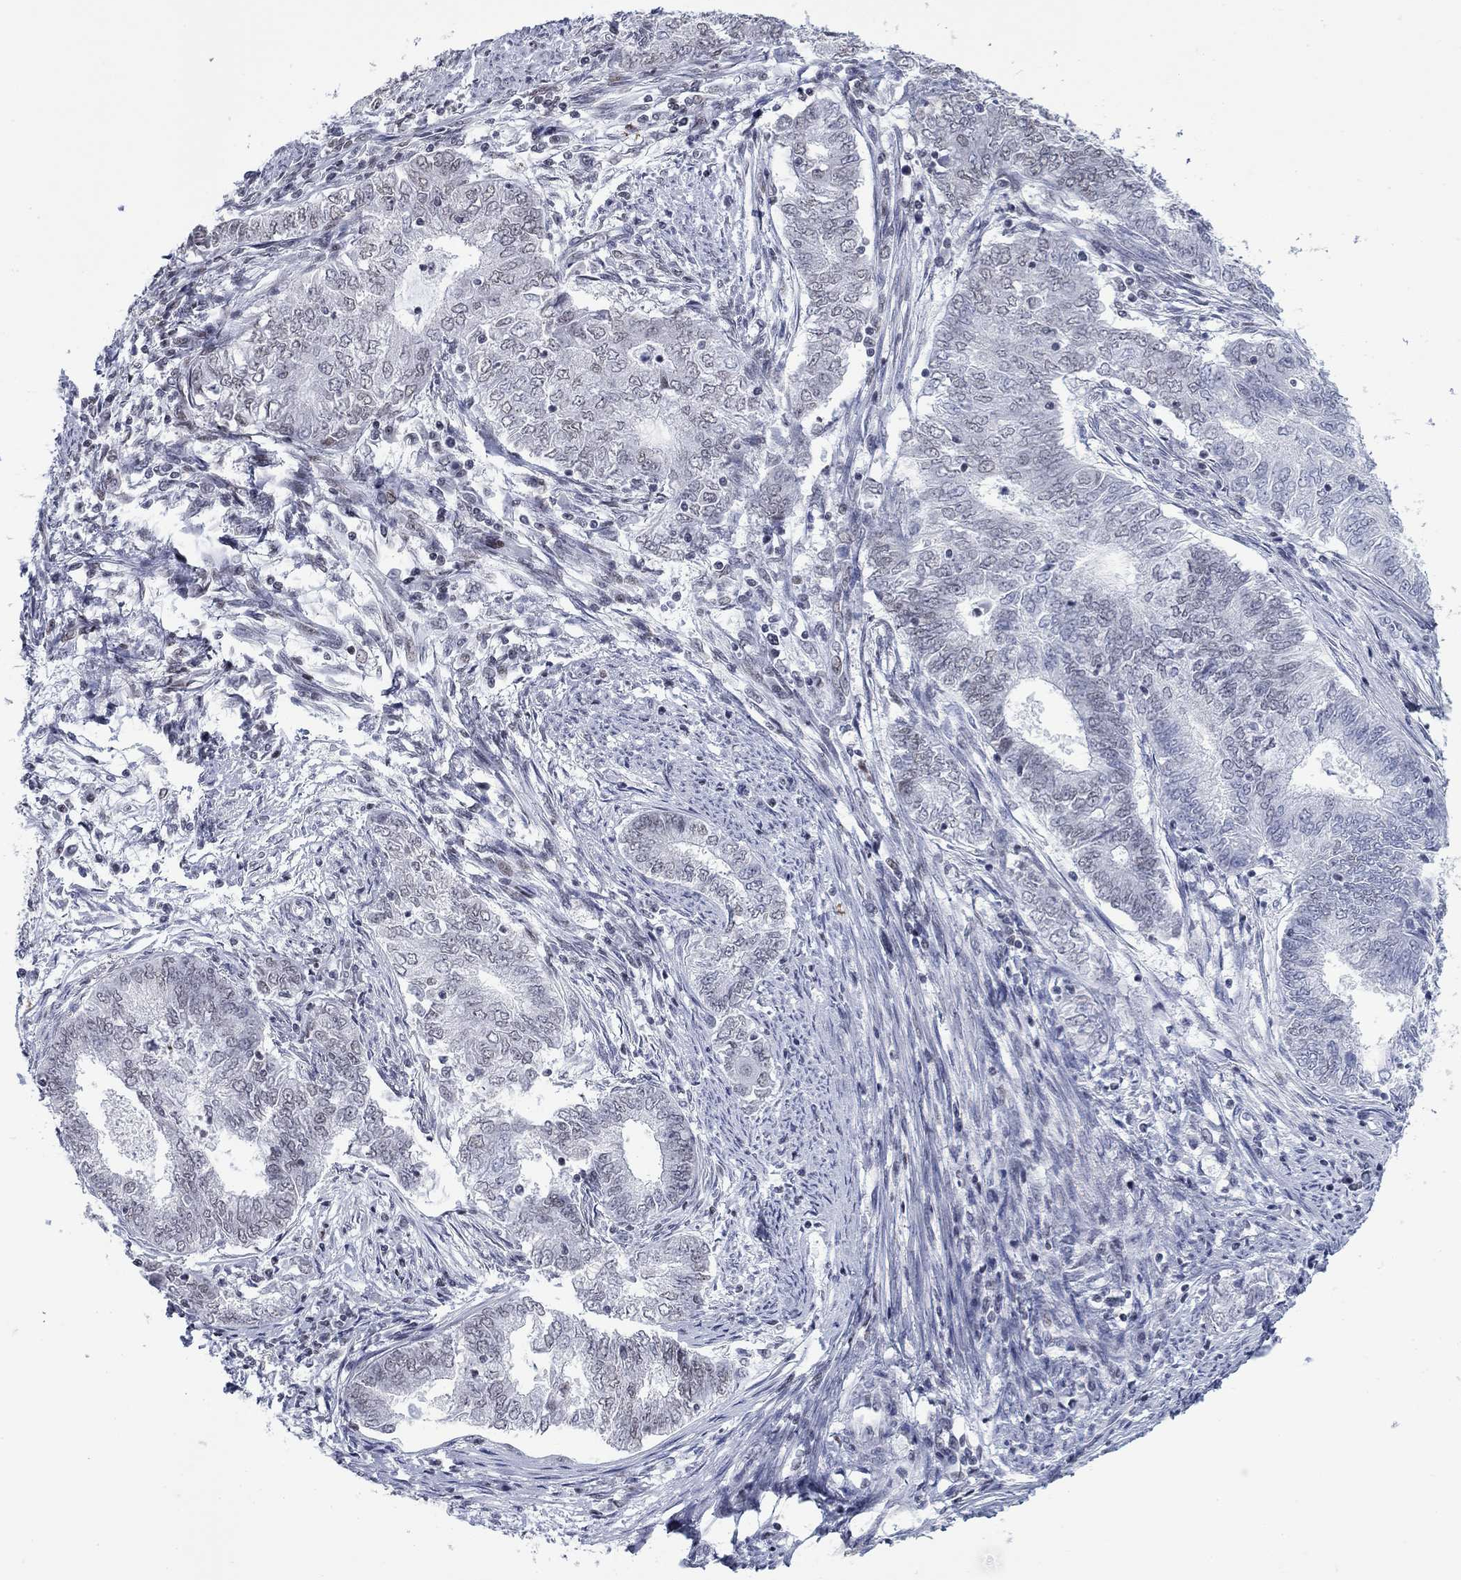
{"staining": {"intensity": "negative", "quantity": "none", "location": "none"}, "tissue": "endometrial cancer", "cell_type": "Tumor cells", "image_type": "cancer", "snomed": [{"axis": "morphology", "description": "Adenocarcinoma, NOS"}, {"axis": "topography", "description": "Endometrium"}], "caption": "DAB (3,3'-diaminobenzidine) immunohistochemical staining of endometrial adenocarcinoma shows no significant expression in tumor cells.", "gene": "NPAS3", "patient": {"sex": "female", "age": 62}}